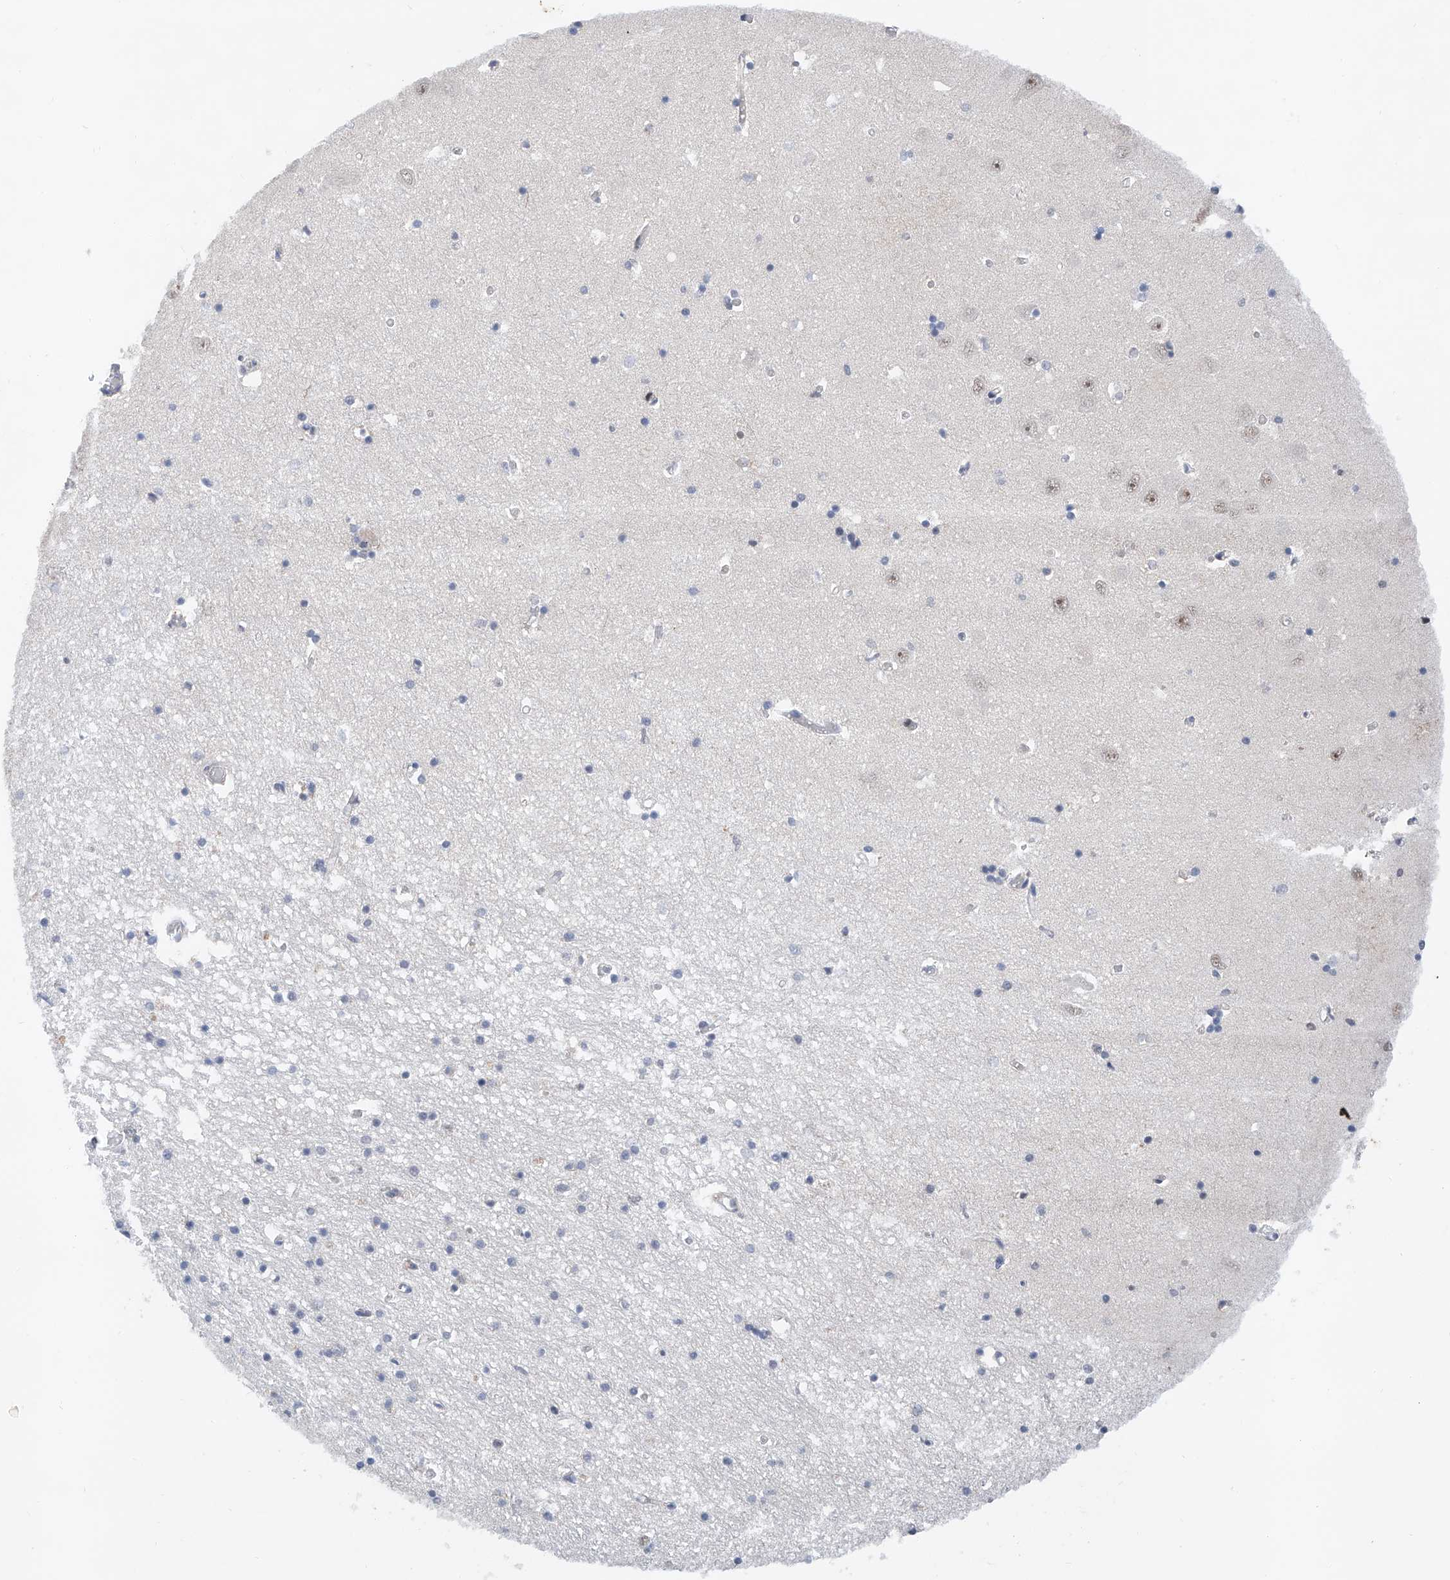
{"staining": {"intensity": "weak", "quantity": "<25%", "location": "nuclear"}, "tissue": "hippocampus", "cell_type": "Glial cells", "image_type": "normal", "snomed": [{"axis": "morphology", "description": "Normal tissue, NOS"}, {"axis": "topography", "description": "Hippocampus"}], "caption": "This is a histopathology image of immunohistochemistry (IHC) staining of benign hippocampus, which shows no positivity in glial cells. The staining was performed using DAB (3,3'-diaminobenzidine) to visualize the protein expression in brown, while the nuclei were stained in blue with hematoxylin (Magnification: 20x).", "gene": "SNRNP200", "patient": {"sex": "male", "age": 70}}